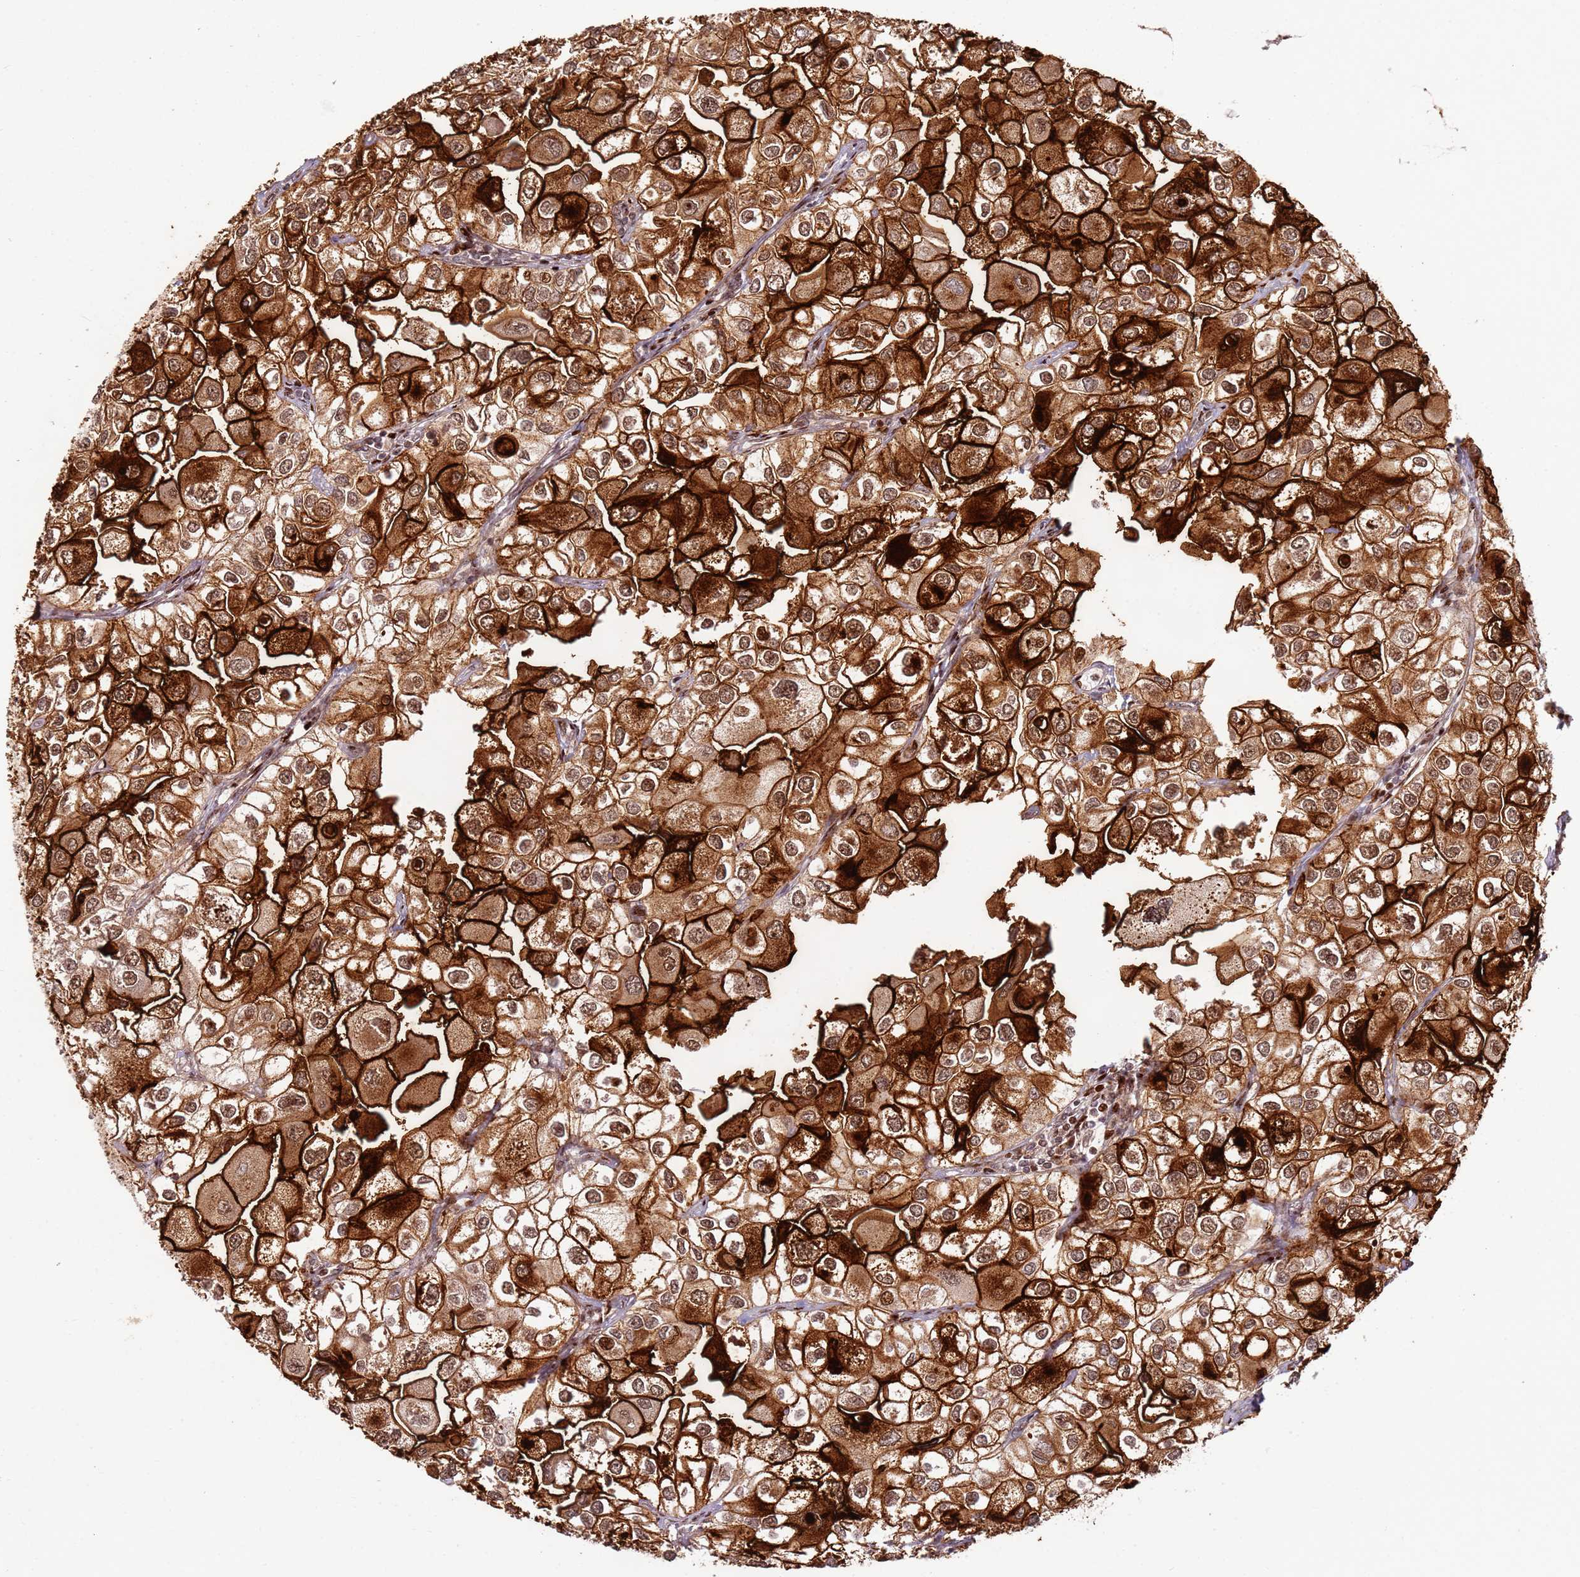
{"staining": {"intensity": "strong", "quantity": ">75%", "location": "cytoplasmic/membranous,nuclear"}, "tissue": "urothelial cancer", "cell_type": "Tumor cells", "image_type": "cancer", "snomed": [{"axis": "morphology", "description": "Urothelial carcinoma, High grade"}, {"axis": "topography", "description": "Urinary bladder"}], "caption": "Urothelial carcinoma (high-grade) tissue displays strong cytoplasmic/membranous and nuclear staining in approximately >75% of tumor cells", "gene": "TMEM233", "patient": {"sex": "male", "age": 64}}